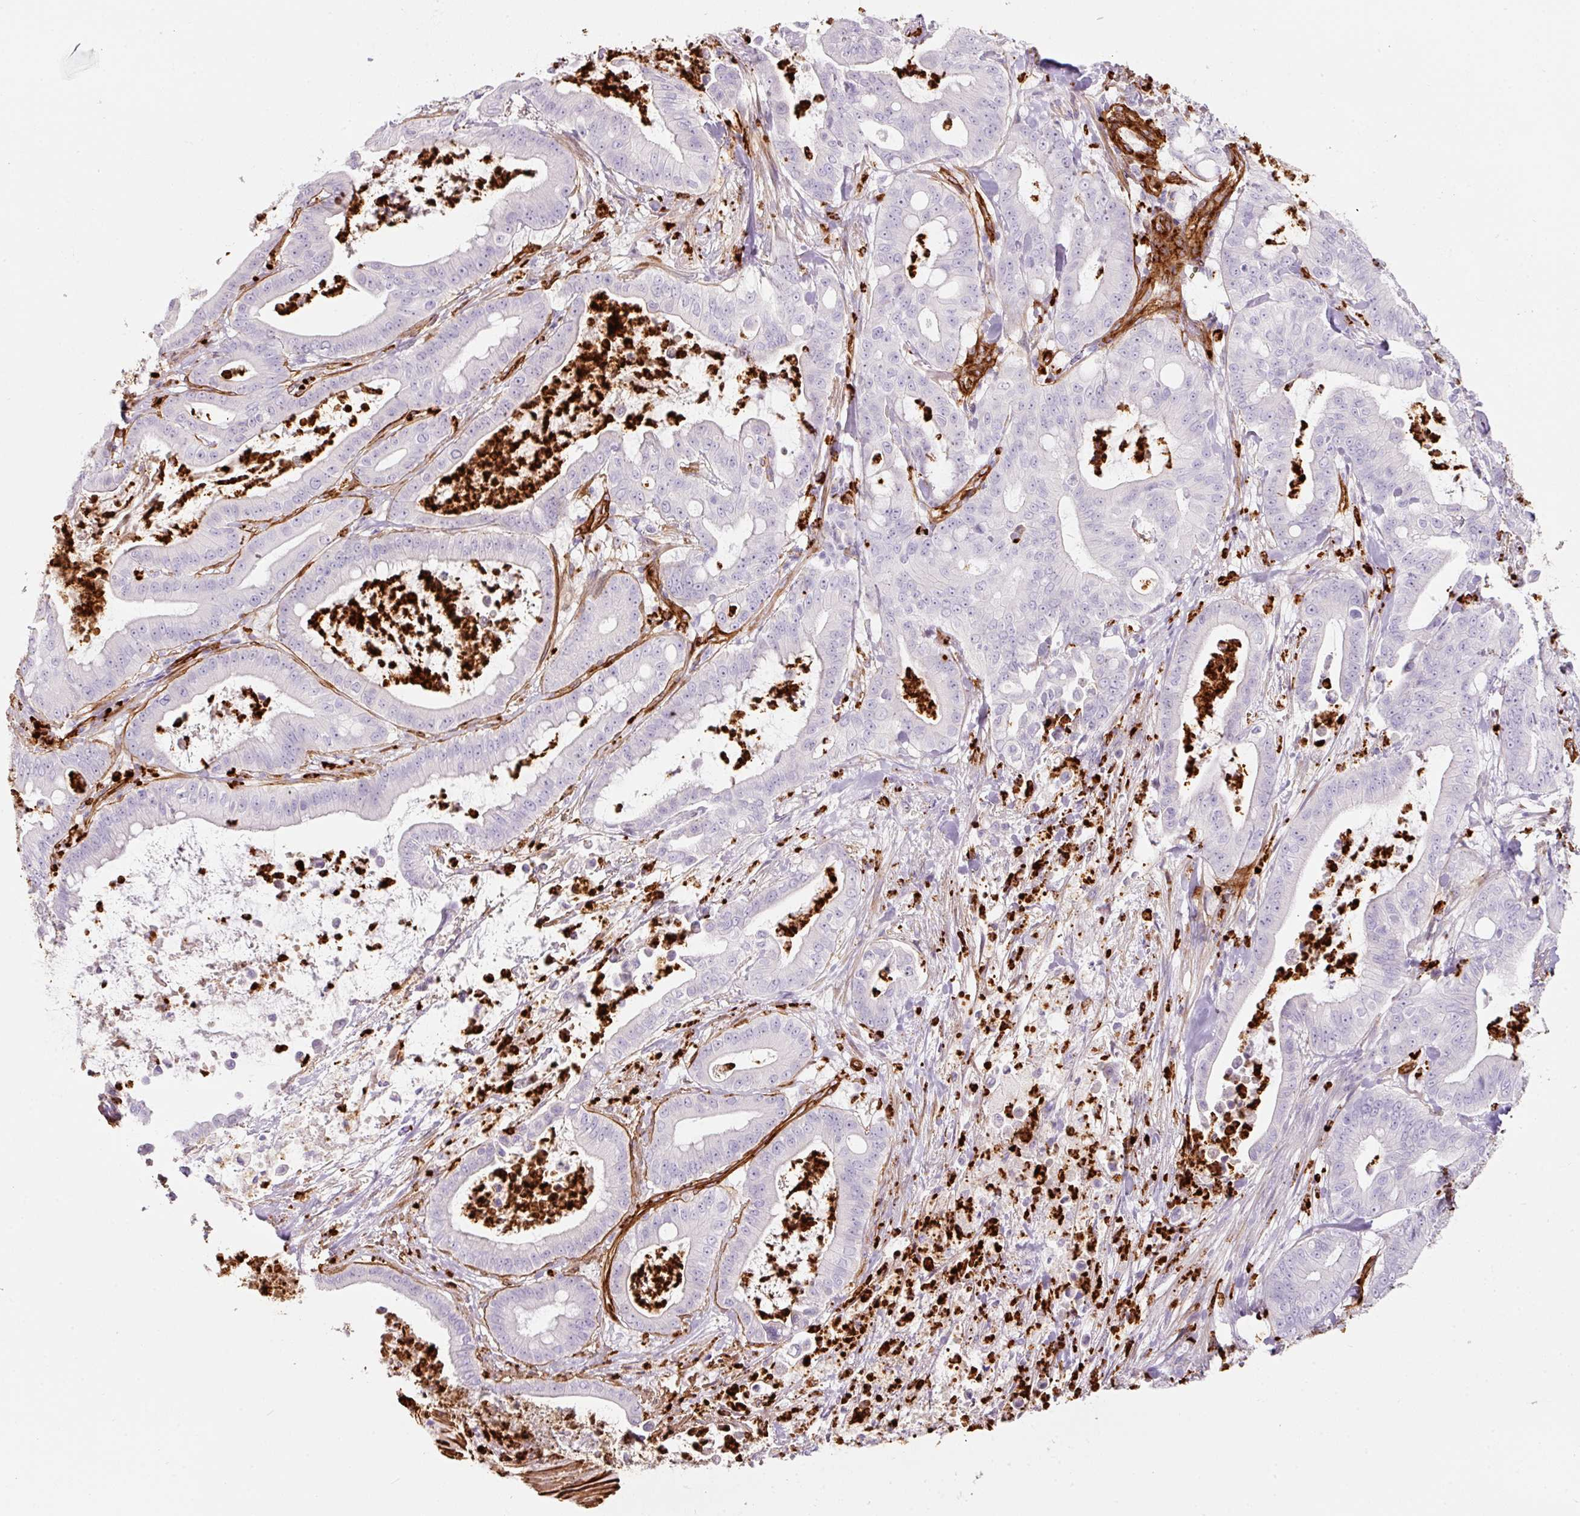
{"staining": {"intensity": "negative", "quantity": "none", "location": "none"}, "tissue": "pancreatic cancer", "cell_type": "Tumor cells", "image_type": "cancer", "snomed": [{"axis": "morphology", "description": "Adenocarcinoma, NOS"}, {"axis": "topography", "description": "Pancreas"}], "caption": "An IHC histopathology image of adenocarcinoma (pancreatic) is shown. There is no staining in tumor cells of adenocarcinoma (pancreatic). Nuclei are stained in blue.", "gene": "LOXL4", "patient": {"sex": "male", "age": 71}}